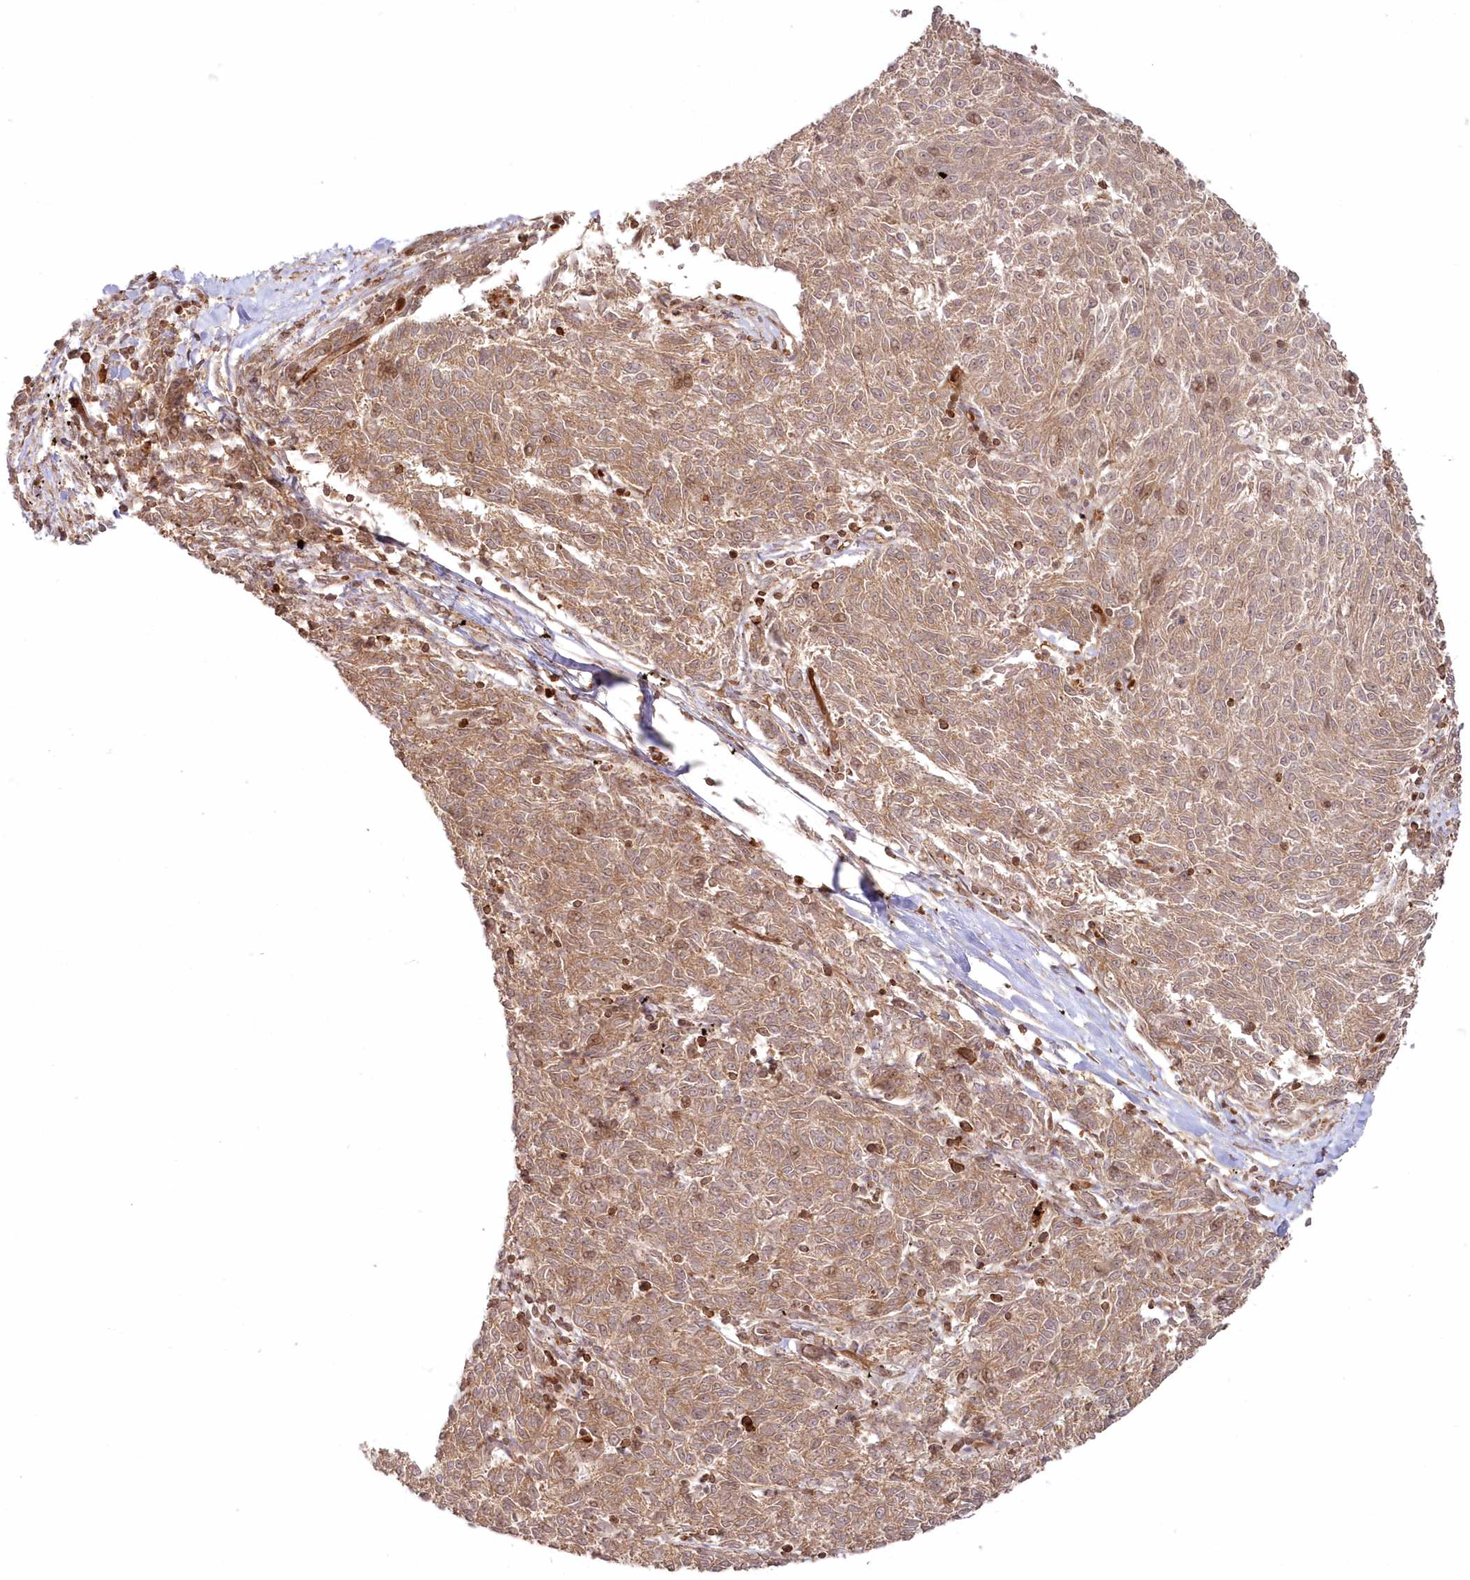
{"staining": {"intensity": "moderate", "quantity": ">75%", "location": "cytoplasmic/membranous"}, "tissue": "melanoma", "cell_type": "Tumor cells", "image_type": "cancer", "snomed": [{"axis": "morphology", "description": "Malignant melanoma, NOS"}, {"axis": "topography", "description": "Skin"}], "caption": "Protein staining demonstrates moderate cytoplasmic/membranous positivity in approximately >75% of tumor cells in malignant melanoma. The staining was performed using DAB (3,3'-diaminobenzidine), with brown indicating positive protein expression. Nuclei are stained blue with hematoxylin.", "gene": "RGCC", "patient": {"sex": "female", "age": 72}}